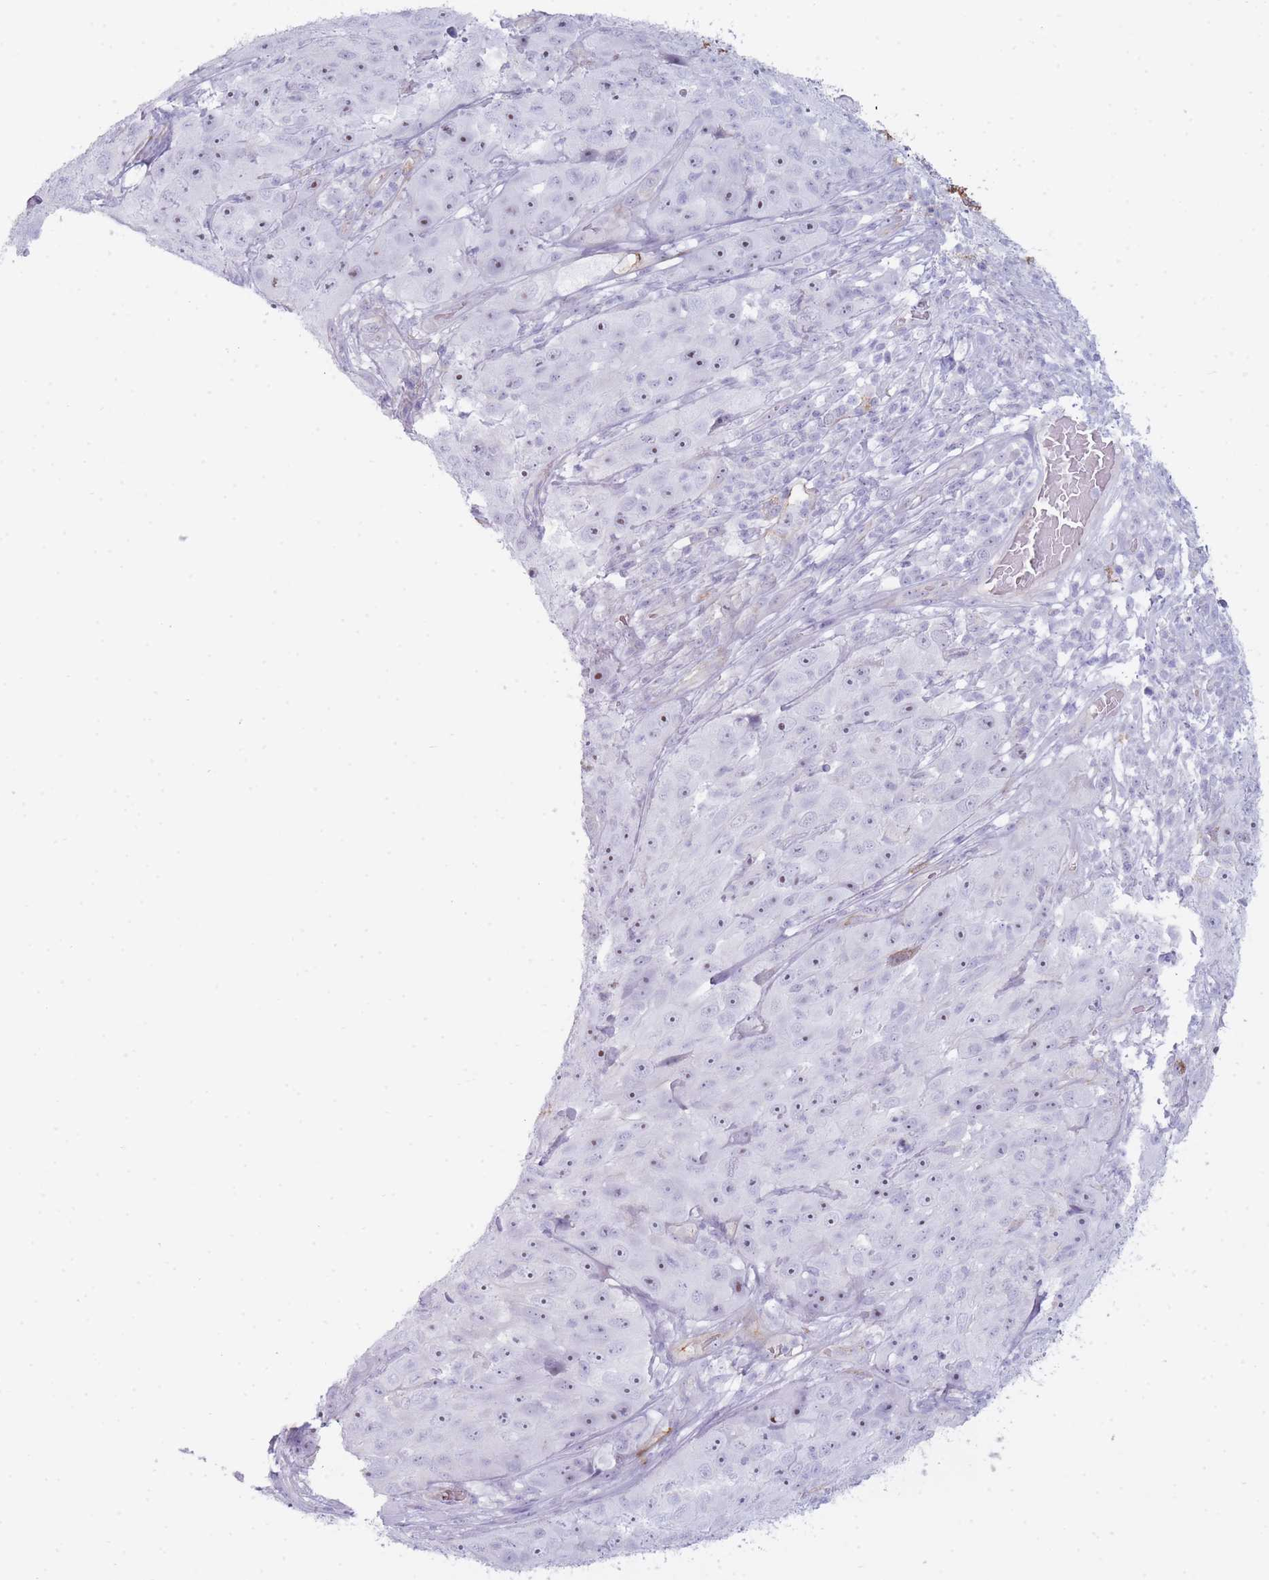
{"staining": {"intensity": "moderate", "quantity": ">75%", "location": "nuclear"}, "tissue": "skin cancer", "cell_type": "Tumor cells", "image_type": "cancer", "snomed": [{"axis": "morphology", "description": "Squamous cell carcinoma, NOS"}, {"axis": "topography", "description": "Skin"}], "caption": "Immunohistochemical staining of human skin cancer (squamous cell carcinoma) displays medium levels of moderate nuclear protein positivity in approximately >75% of tumor cells.", "gene": "UTP14A", "patient": {"sex": "female", "age": 87}}